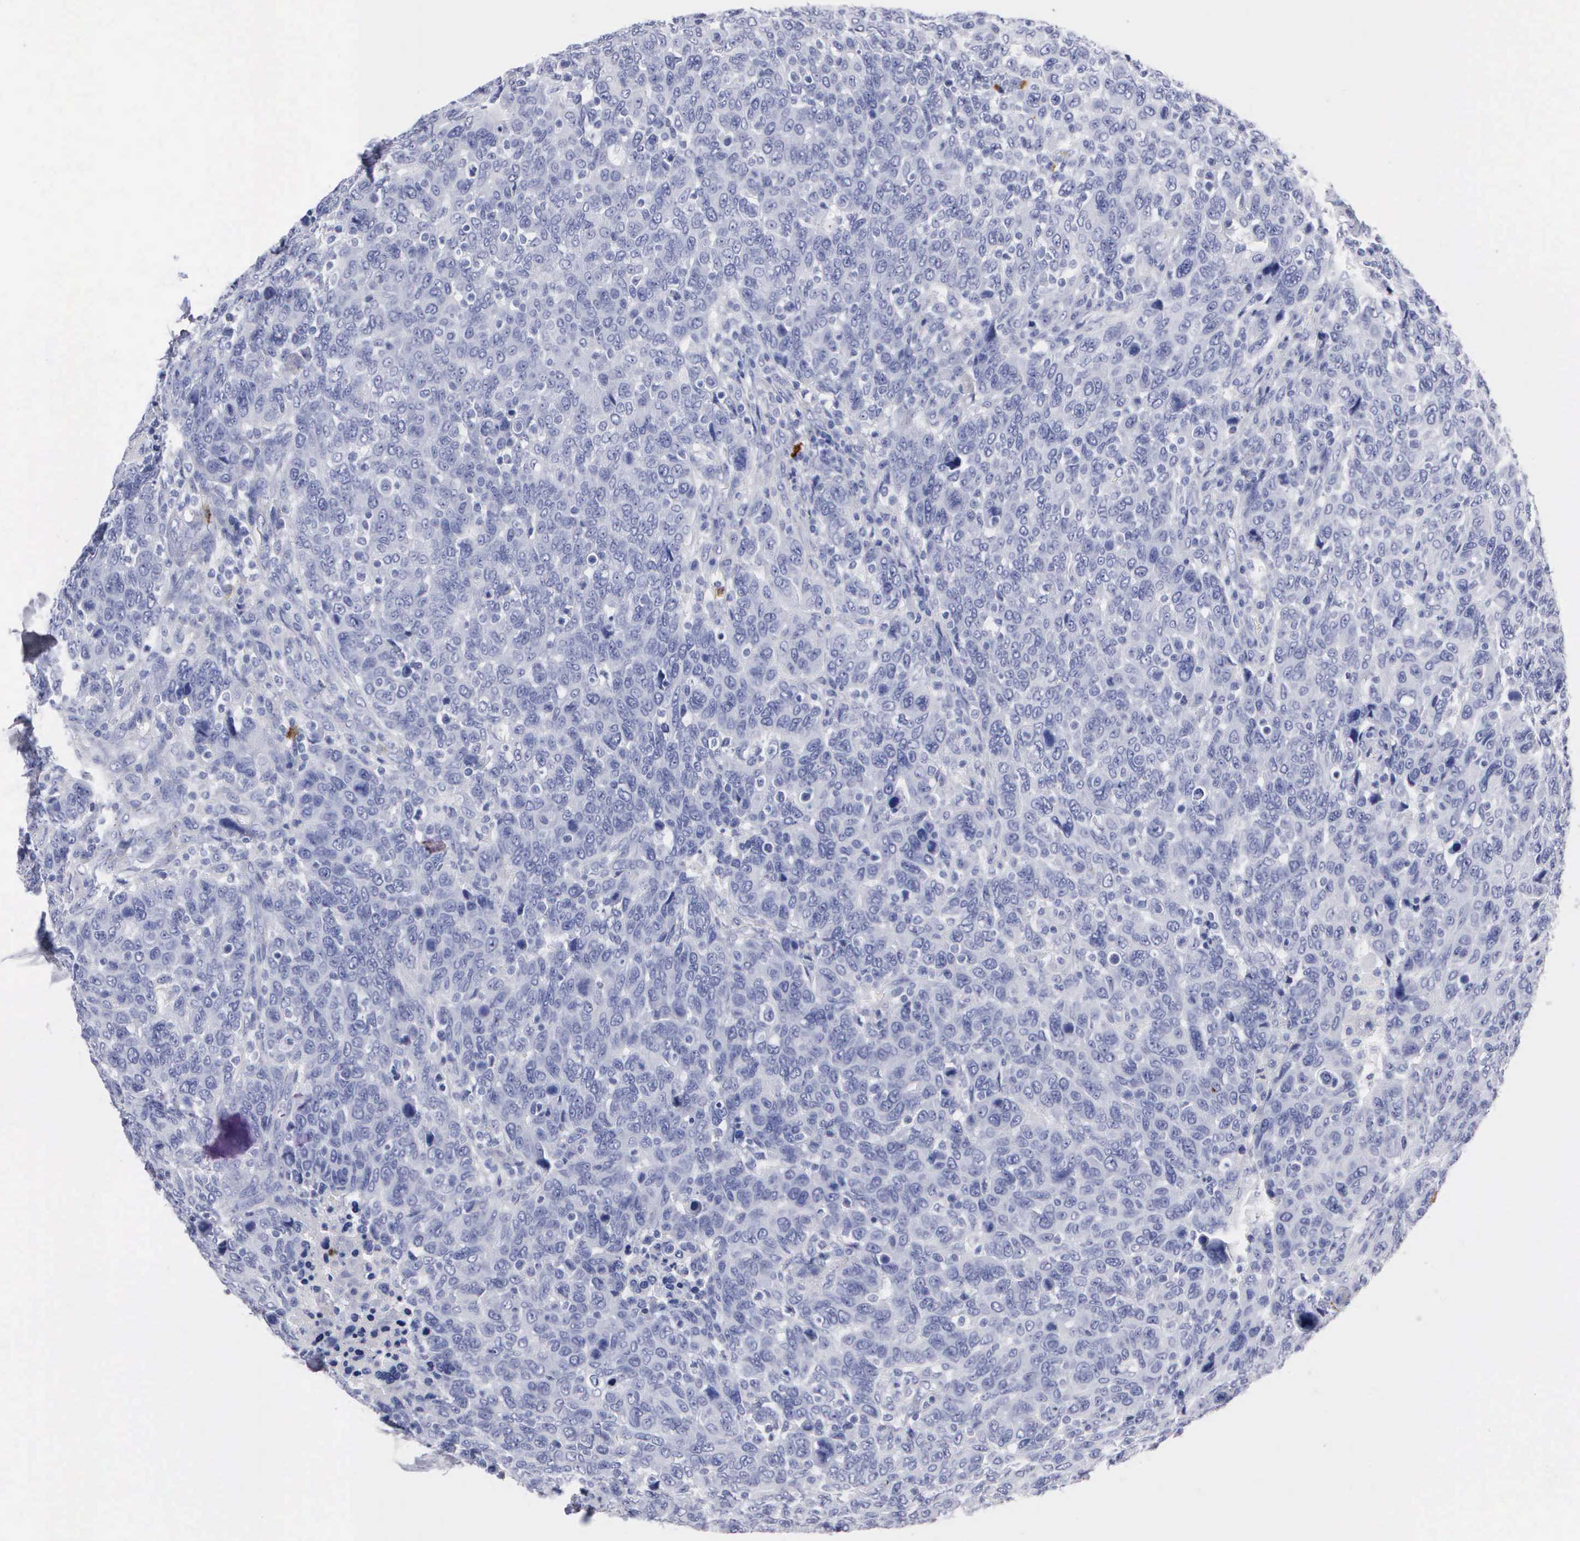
{"staining": {"intensity": "negative", "quantity": "none", "location": "none"}, "tissue": "breast cancer", "cell_type": "Tumor cells", "image_type": "cancer", "snomed": [{"axis": "morphology", "description": "Duct carcinoma"}, {"axis": "topography", "description": "Breast"}], "caption": "This is a photomicrograph of IHC staining of breast cancer, which shows no positivity in tumor cells. (DAB immunohistochemistry (IHC) with hematoxylin counter stain).", "gene": "CTSG", "patient": {"sex": "female", "age": 37}}